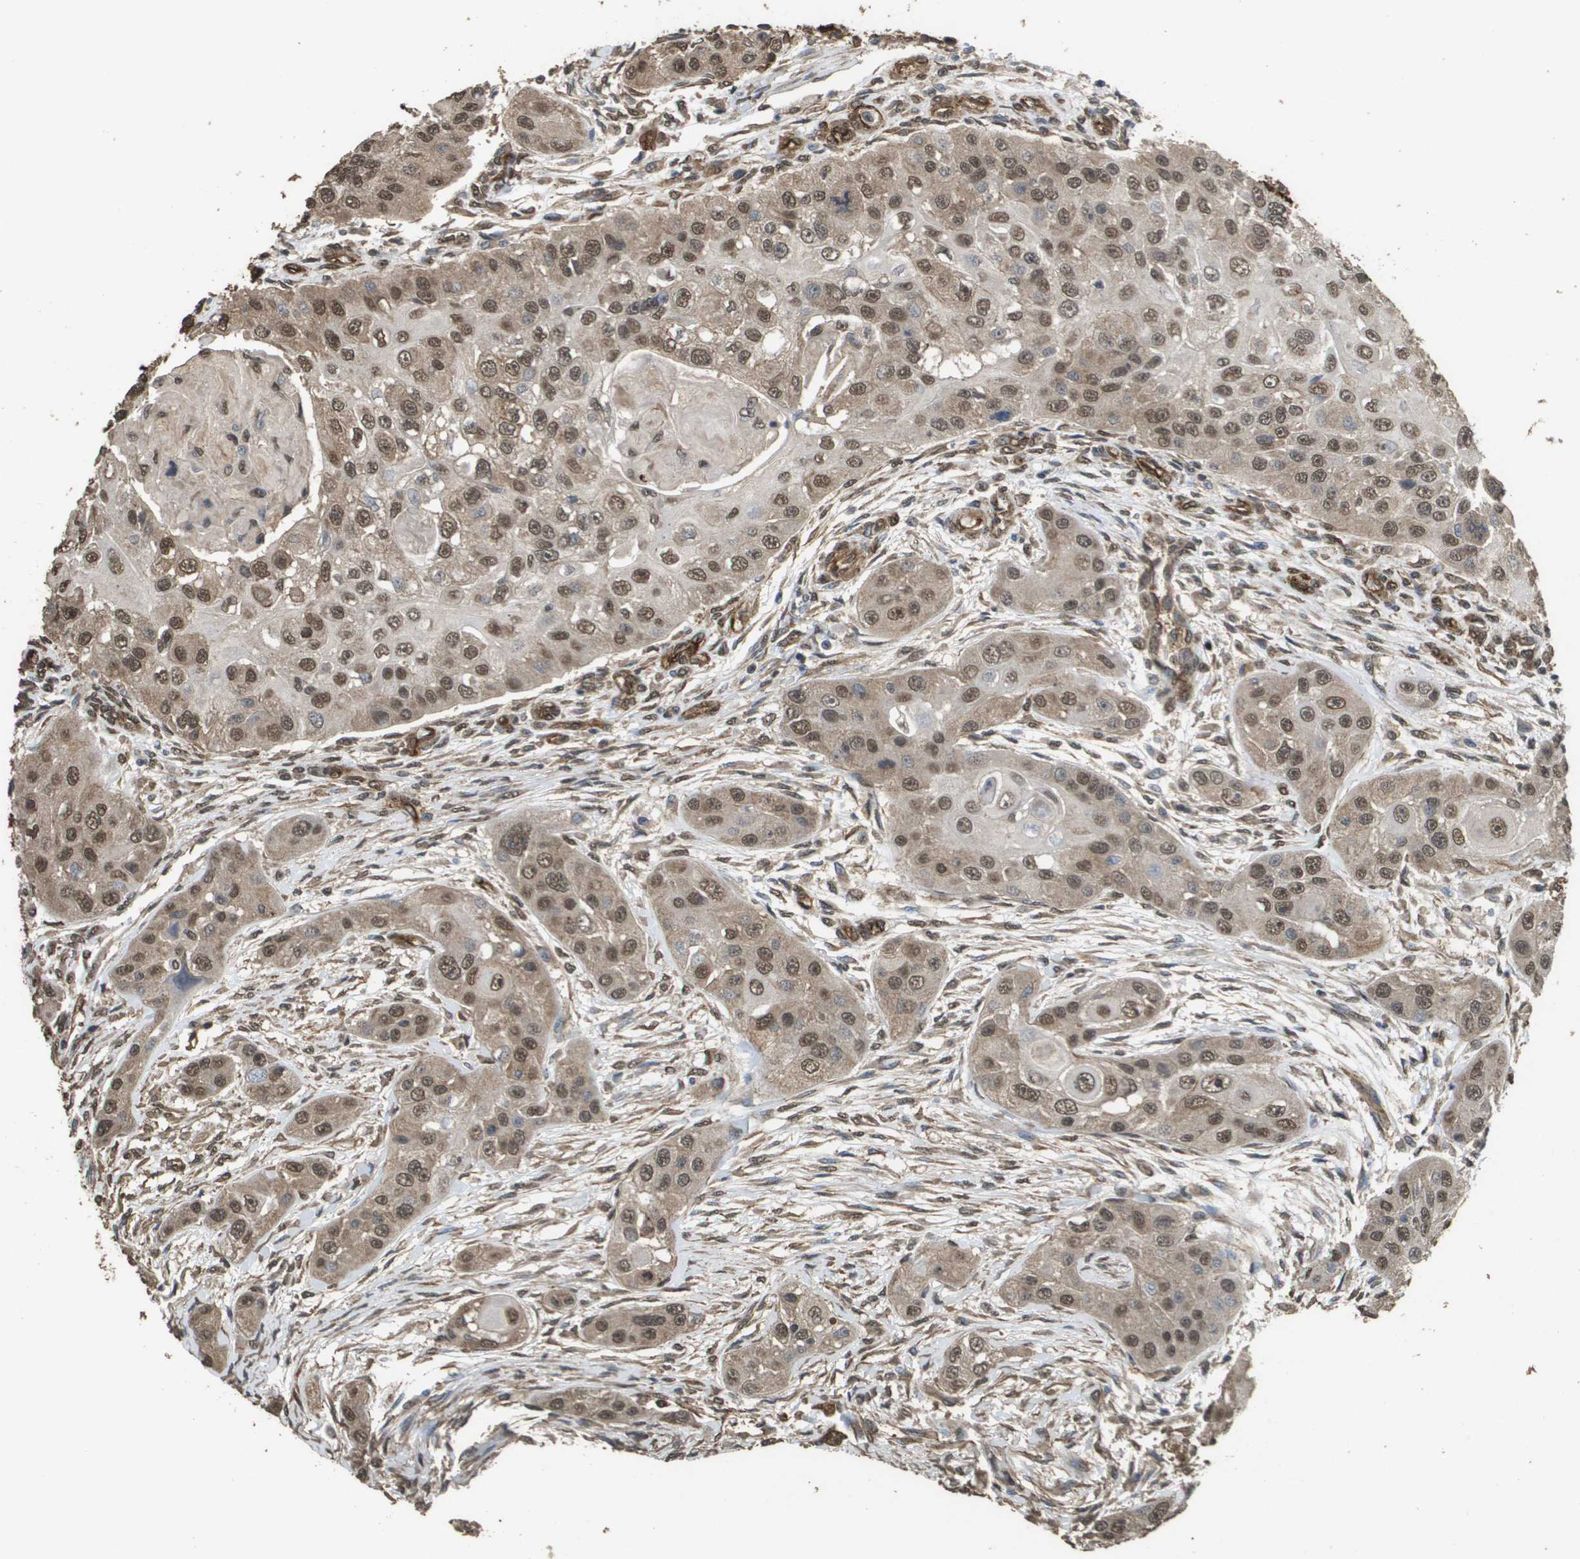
{"staining": {"intensity": "moderate", "quantity": ">75%", "location": "cytoplasmic/membranous,nuclear"}, "tissue": "head and neck cancer", "cell_type": "Tumor cells", "image_type": "cancer", "snomed": [{"axis": "morphology", "description": "Normal tissue, NOS"}, {"axis": "morphology", "description": "Squamous cell carcinoma, NOS"}, {"axis": "topography", "description": "Skeletal muscle"}, {"axis": "topography", "description": "Head-Neck"}], "caption": "This micrograph displays head and neck cancer stained with immunohistochemistry to label a protein in brown. The cytoplasmic/membranous and nuclear of tumor cells show moderate positivity for the protein. Nuclei are counter-stained blue.", "gene": "AAMP", "patient": {"sex": "male", "age": 51}}